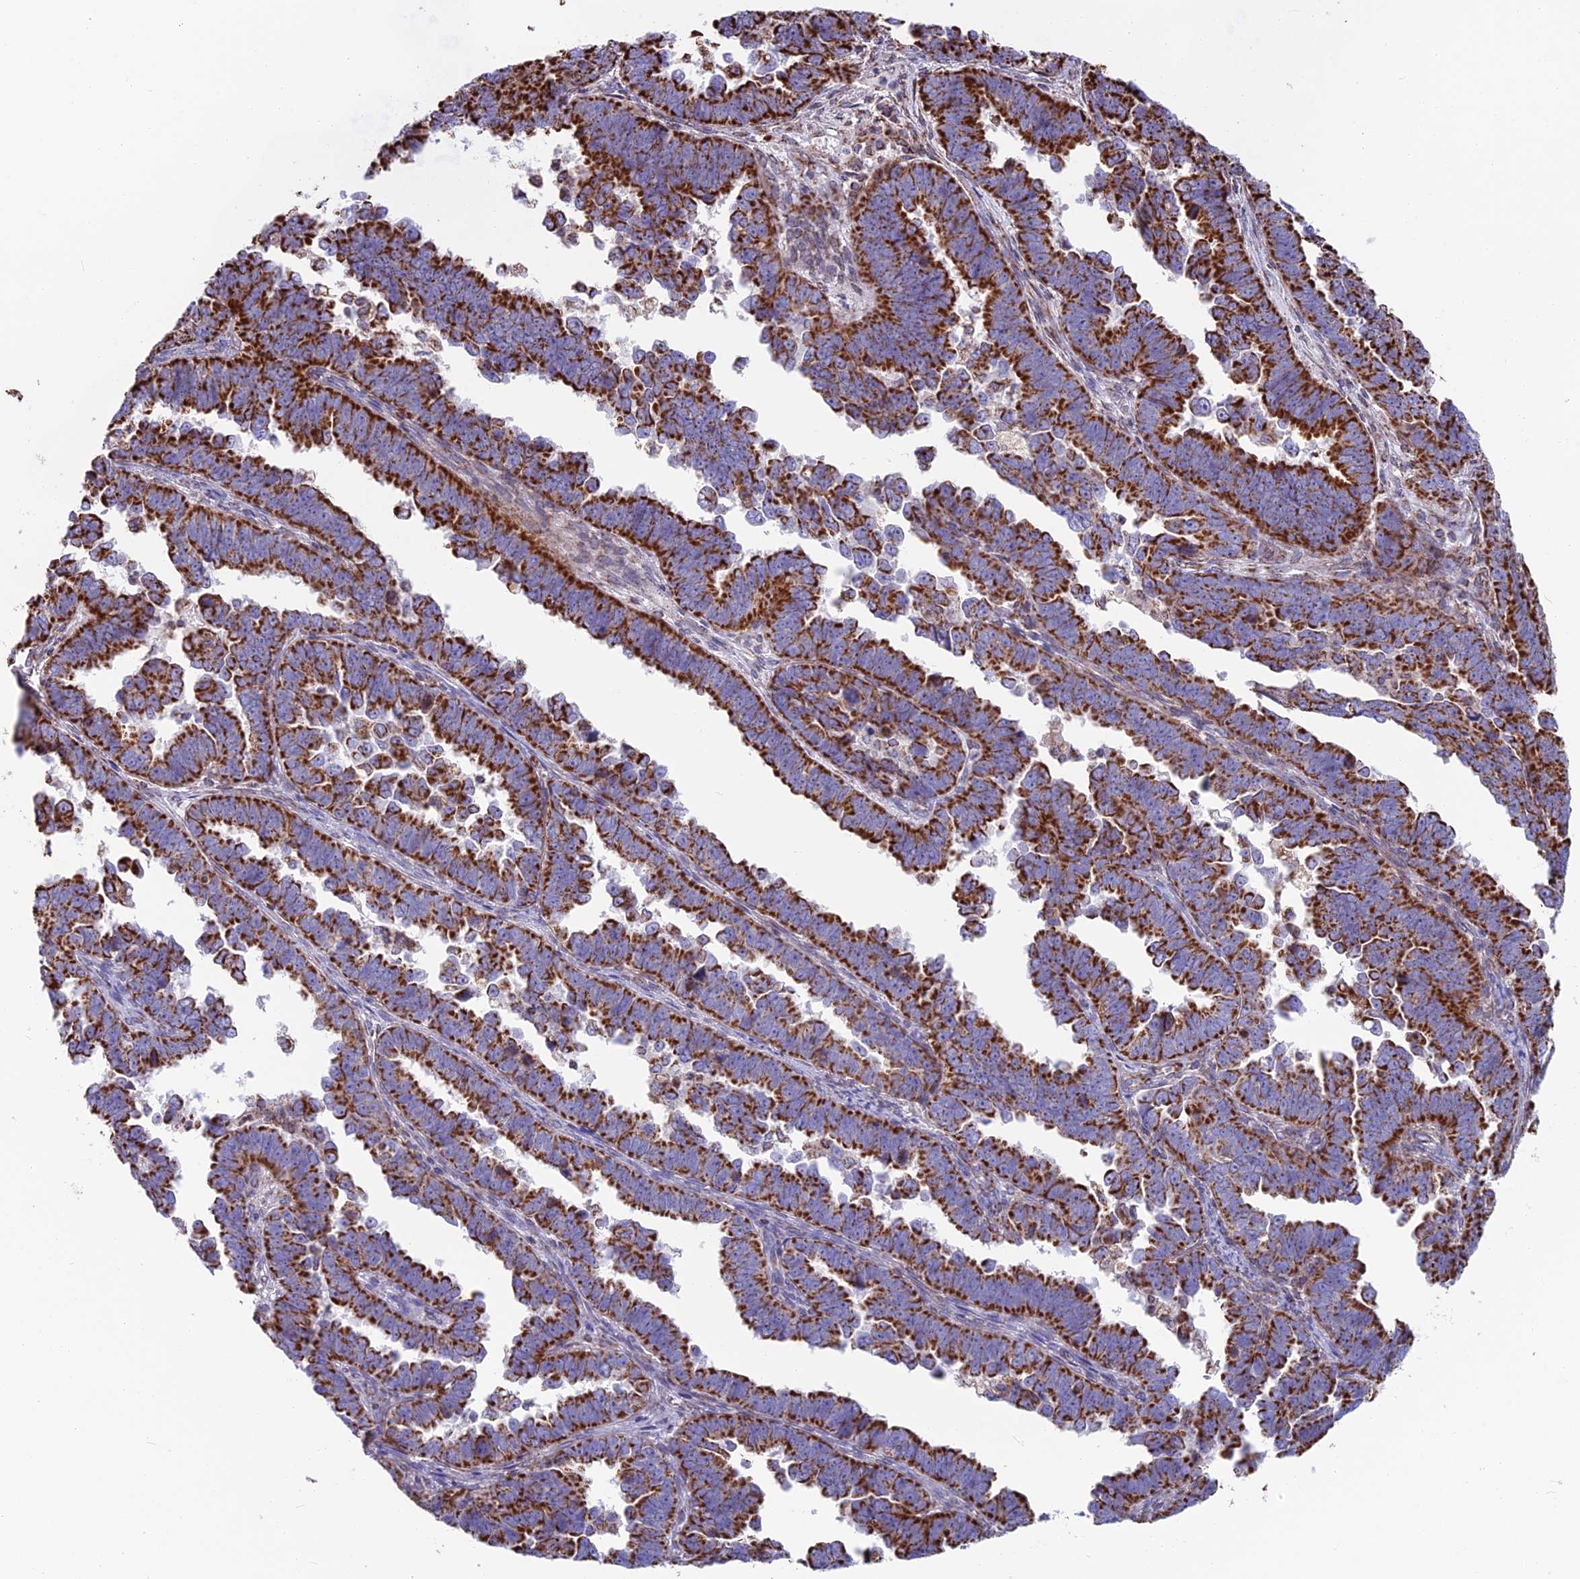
{"staining": {"intensity": "strong", "quantity": ">75%", "location": "cytoplasmic/membranous"}, "tissue": "endometrial cancer", "cell_type": "Tumor cells", "image_type": "cancer", "snomed": [{"axis": "morphology", "description": "Adenocarcinoma, NOS"}, {"axis": "topography", "description": "Endometrium"}], "caption": "Immunohistochemical staining of adenocarcinoma (endometrial) demonstrates high levels of strong cytoplasmic/membranous expression in approximately >75% of tumor cells.", "gene": "CS", "patient": {"sex": "female", "age": 75}}